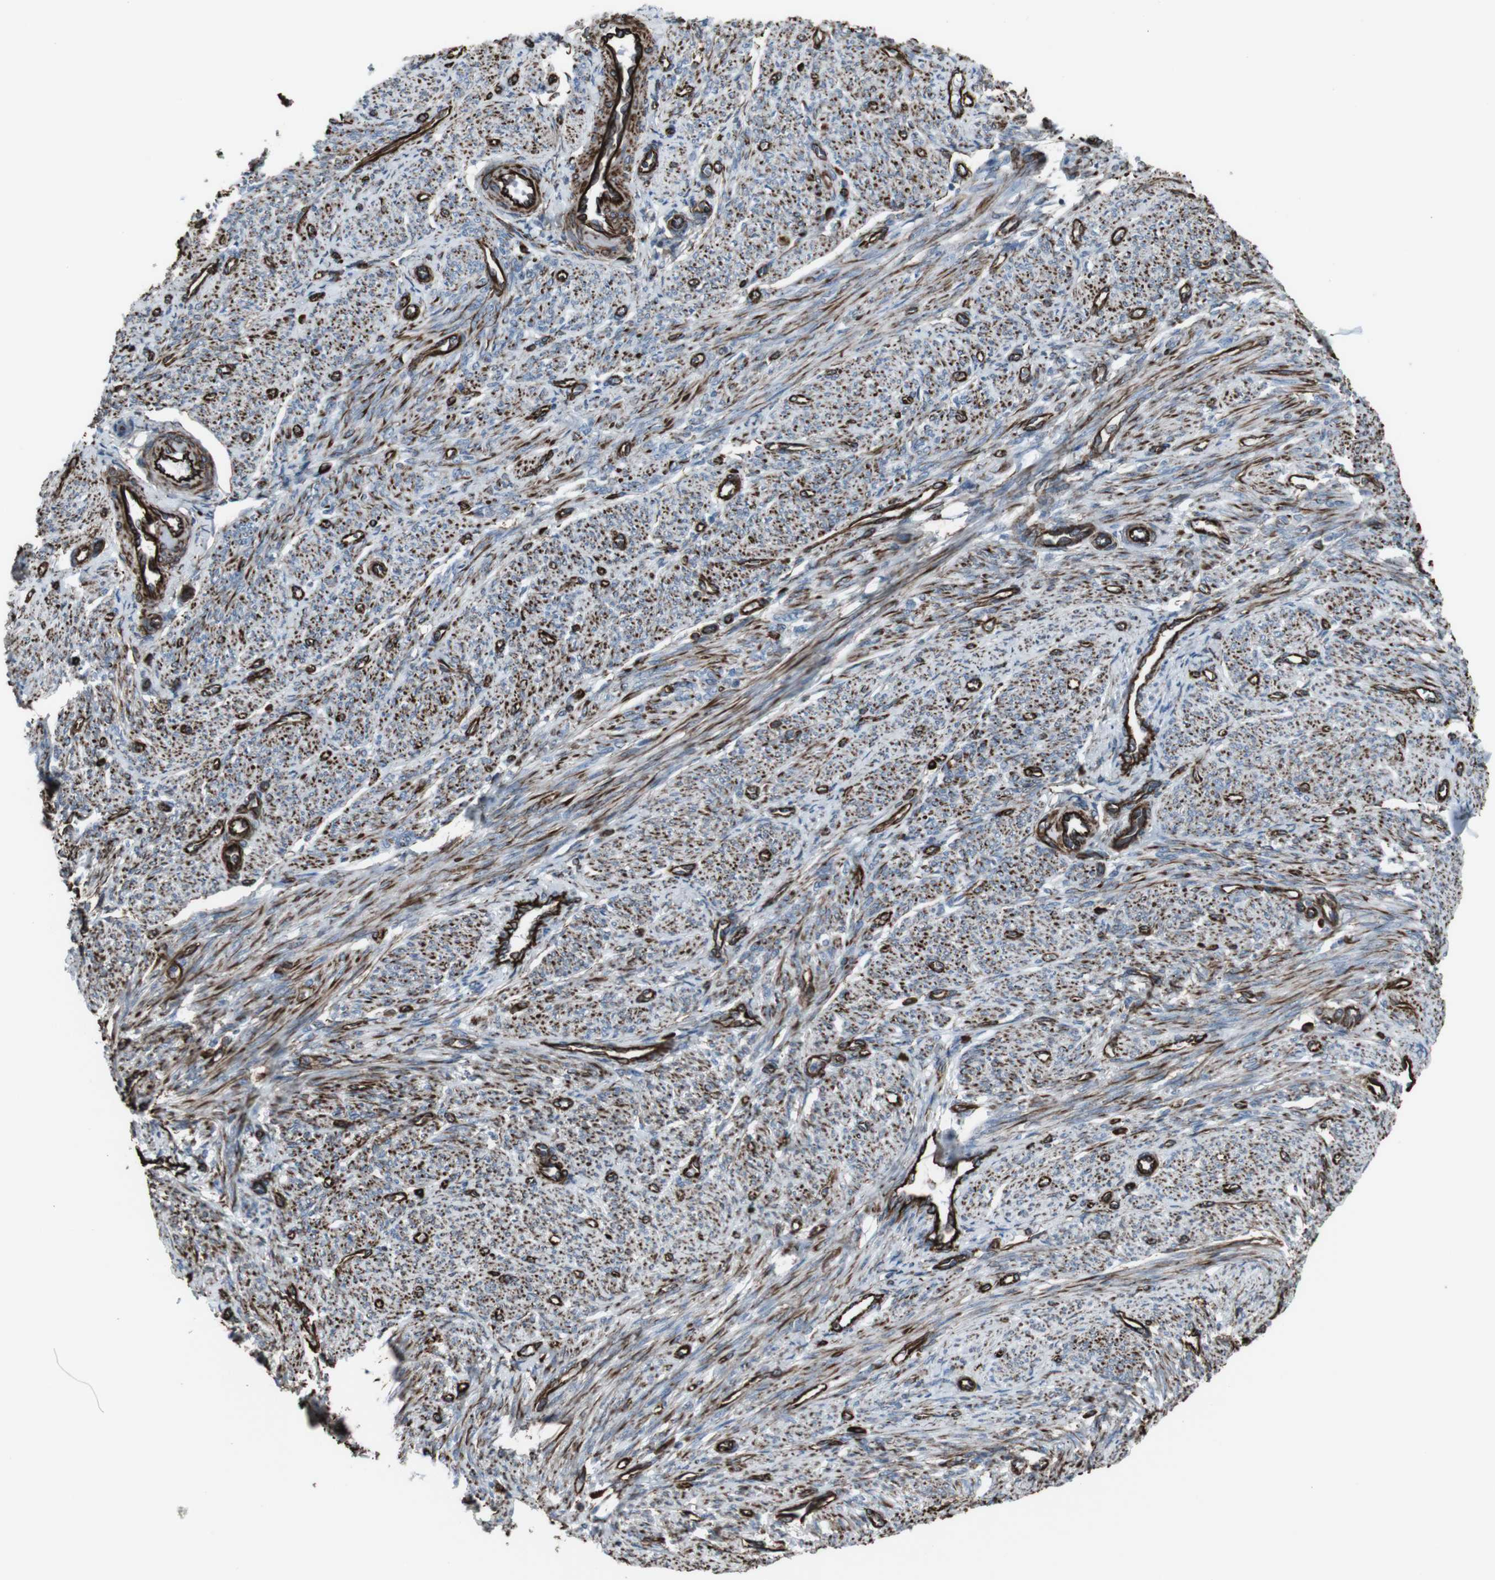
{"staining": {"intensity": "moderate", "quantity": ">75%", "location": "cytoplasmic/membranous"}, "tissue": "smooth muscle", "cell_type": "Smooth muscle cells", "image_type": "normal", "snomed": [{"axis": "morphology", "description": "Normal tissue, NOS"}, {"axis": "topography", "description": "Smooth muscle"}], "caption": "Smooth muscle cells demonstrate medium levels of moderate cytoplasmic/membranous positivity in about >75% of cells in normal smooth muscle. Immunohistochemistry stains the protein of interest in brown and the nuclei are stained blue.", "gene": "ZDHHC6", "patient": {"sex": "female", "age": 65}}